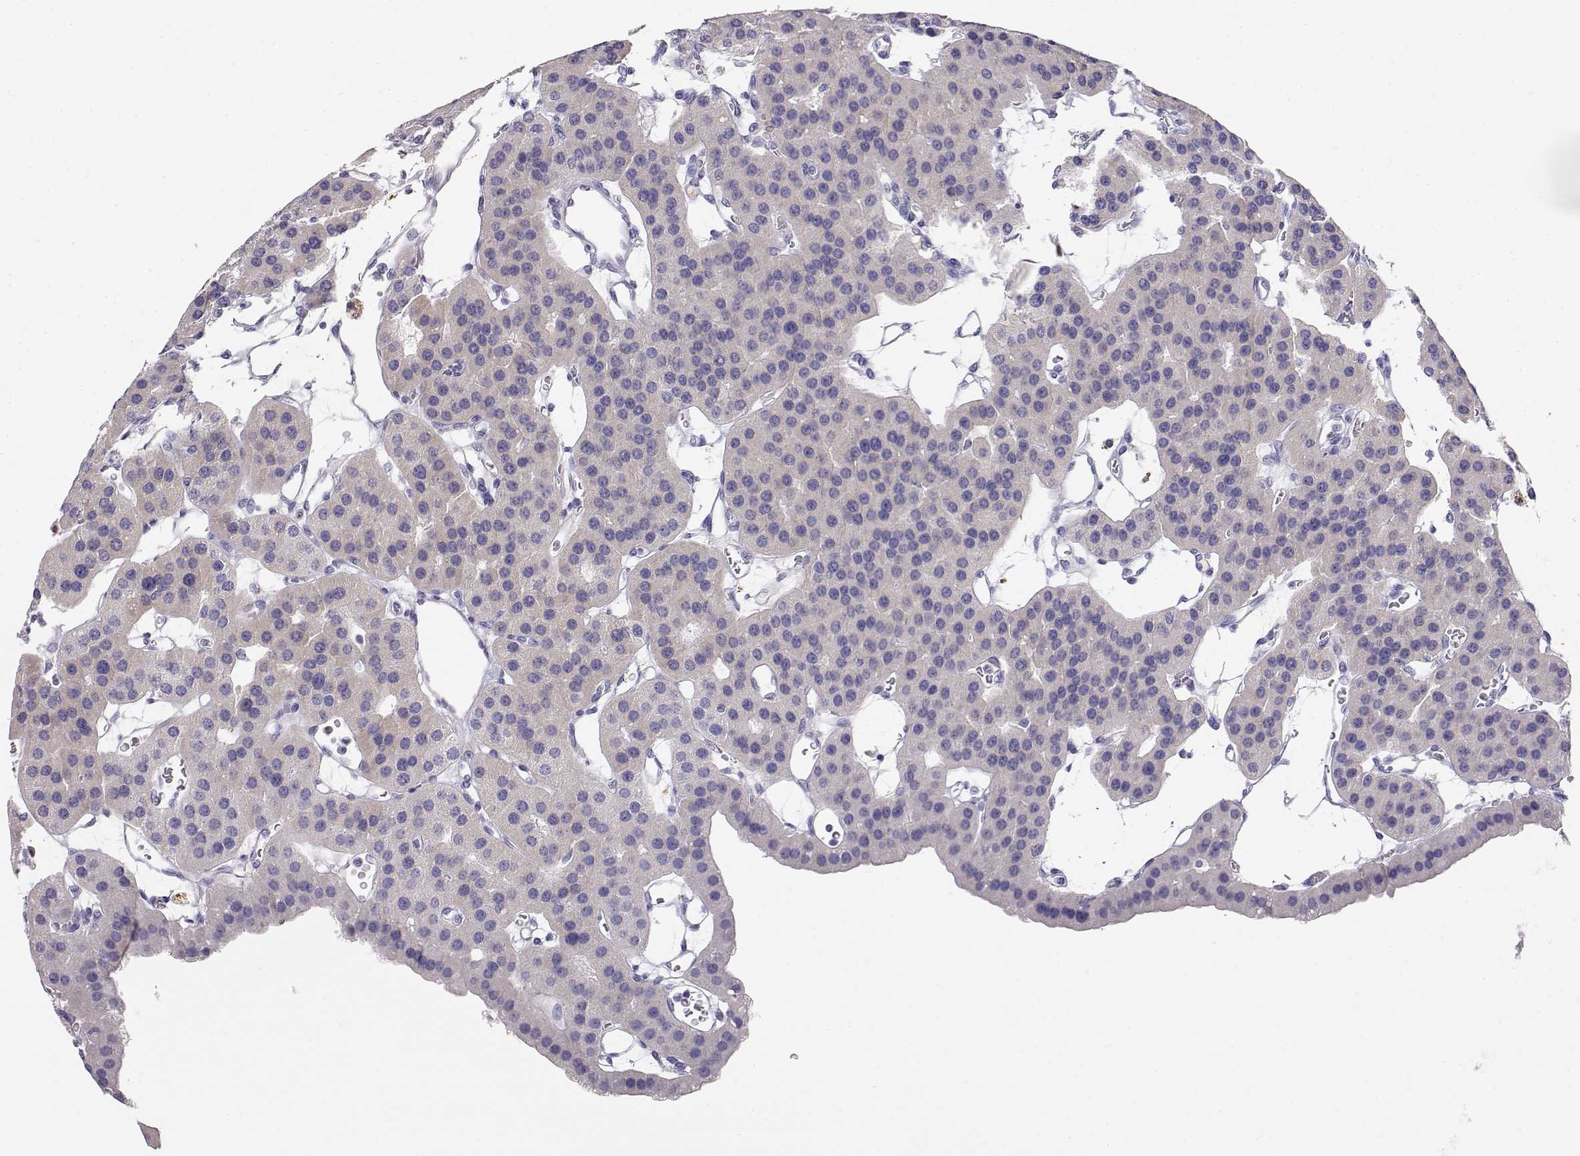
{"staining": {"intensity": "negative", "quantity": "none", "location": "none"}, "tissue": "parathyroid gland", "cell_type": "Glandular cells", "image_type": "normal", "snomed": [{"axis": "morphology", "description": "Normal tissue, NOS"}, {"axis": "morphology", "description": "Adenoma, NOS"}, {"axis": "topography", "description": "Parathyroid gland"}], "caption": "IHC micrograph of benign parathyroid gland: human parathyroid gland stained with DAB shows no significant protein expression in glandular cells.", "gene": "GPR174", "patient": {"sex": "female", "age": 86}}